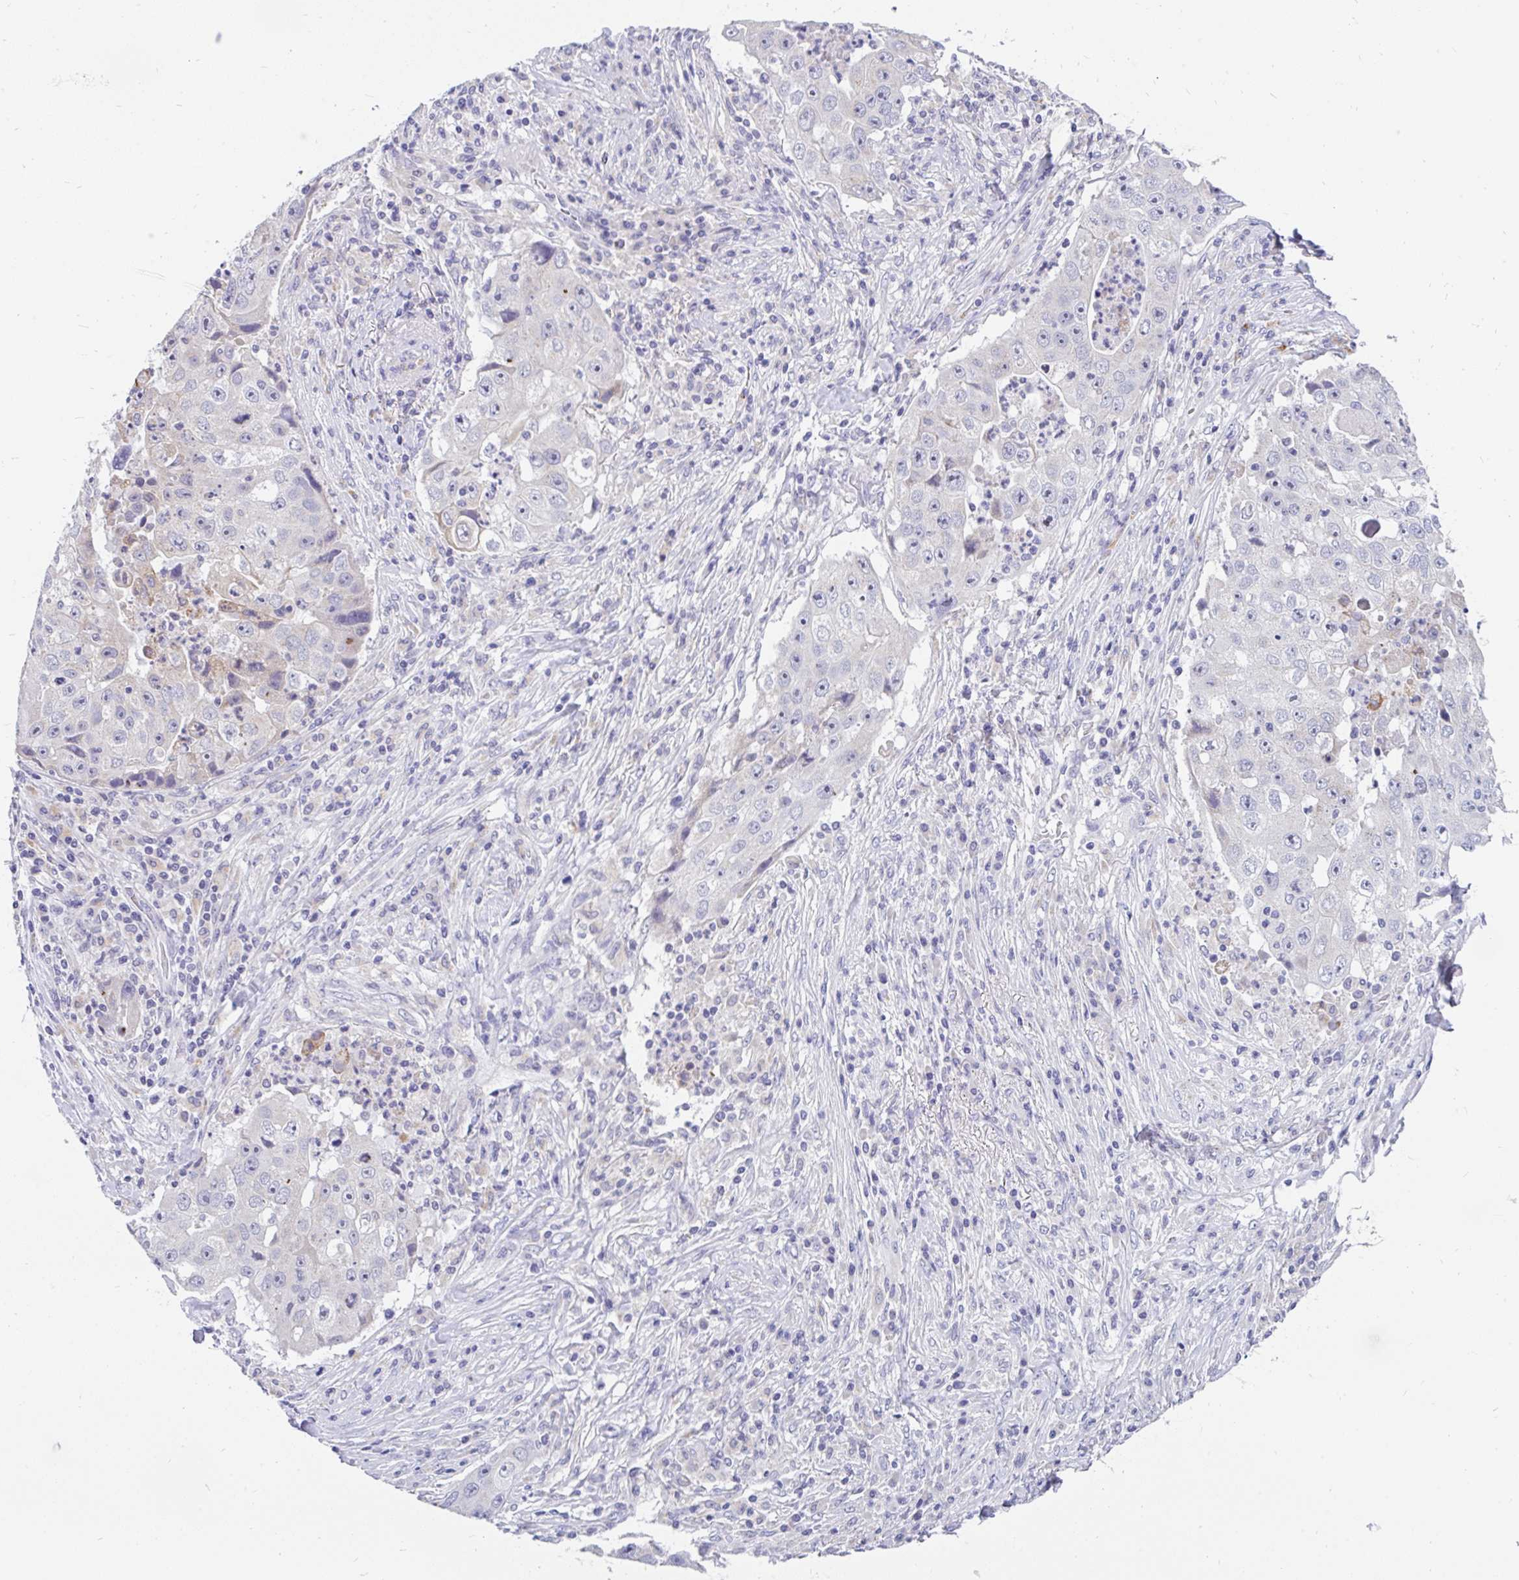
{"staining": {"intensity": "negative", "quantity": "none", "location": "none"}, "tissue": "lung cancer", "cell_type": "Tumor cells", "image_type": "cancer", "snomed": [{"axis": "morphology", "description": "Squamous cell carcinoma, NOS"}, {"axis": "topography", "description": "Lung"}], "caption": "This is an immunohistochemistry (IHC) image of lung cancer (squamous cell carcinoma). There is no positivity in tumor cells.", "gene": "INTS5", "patient": {"sex": "male", "age": 64}}